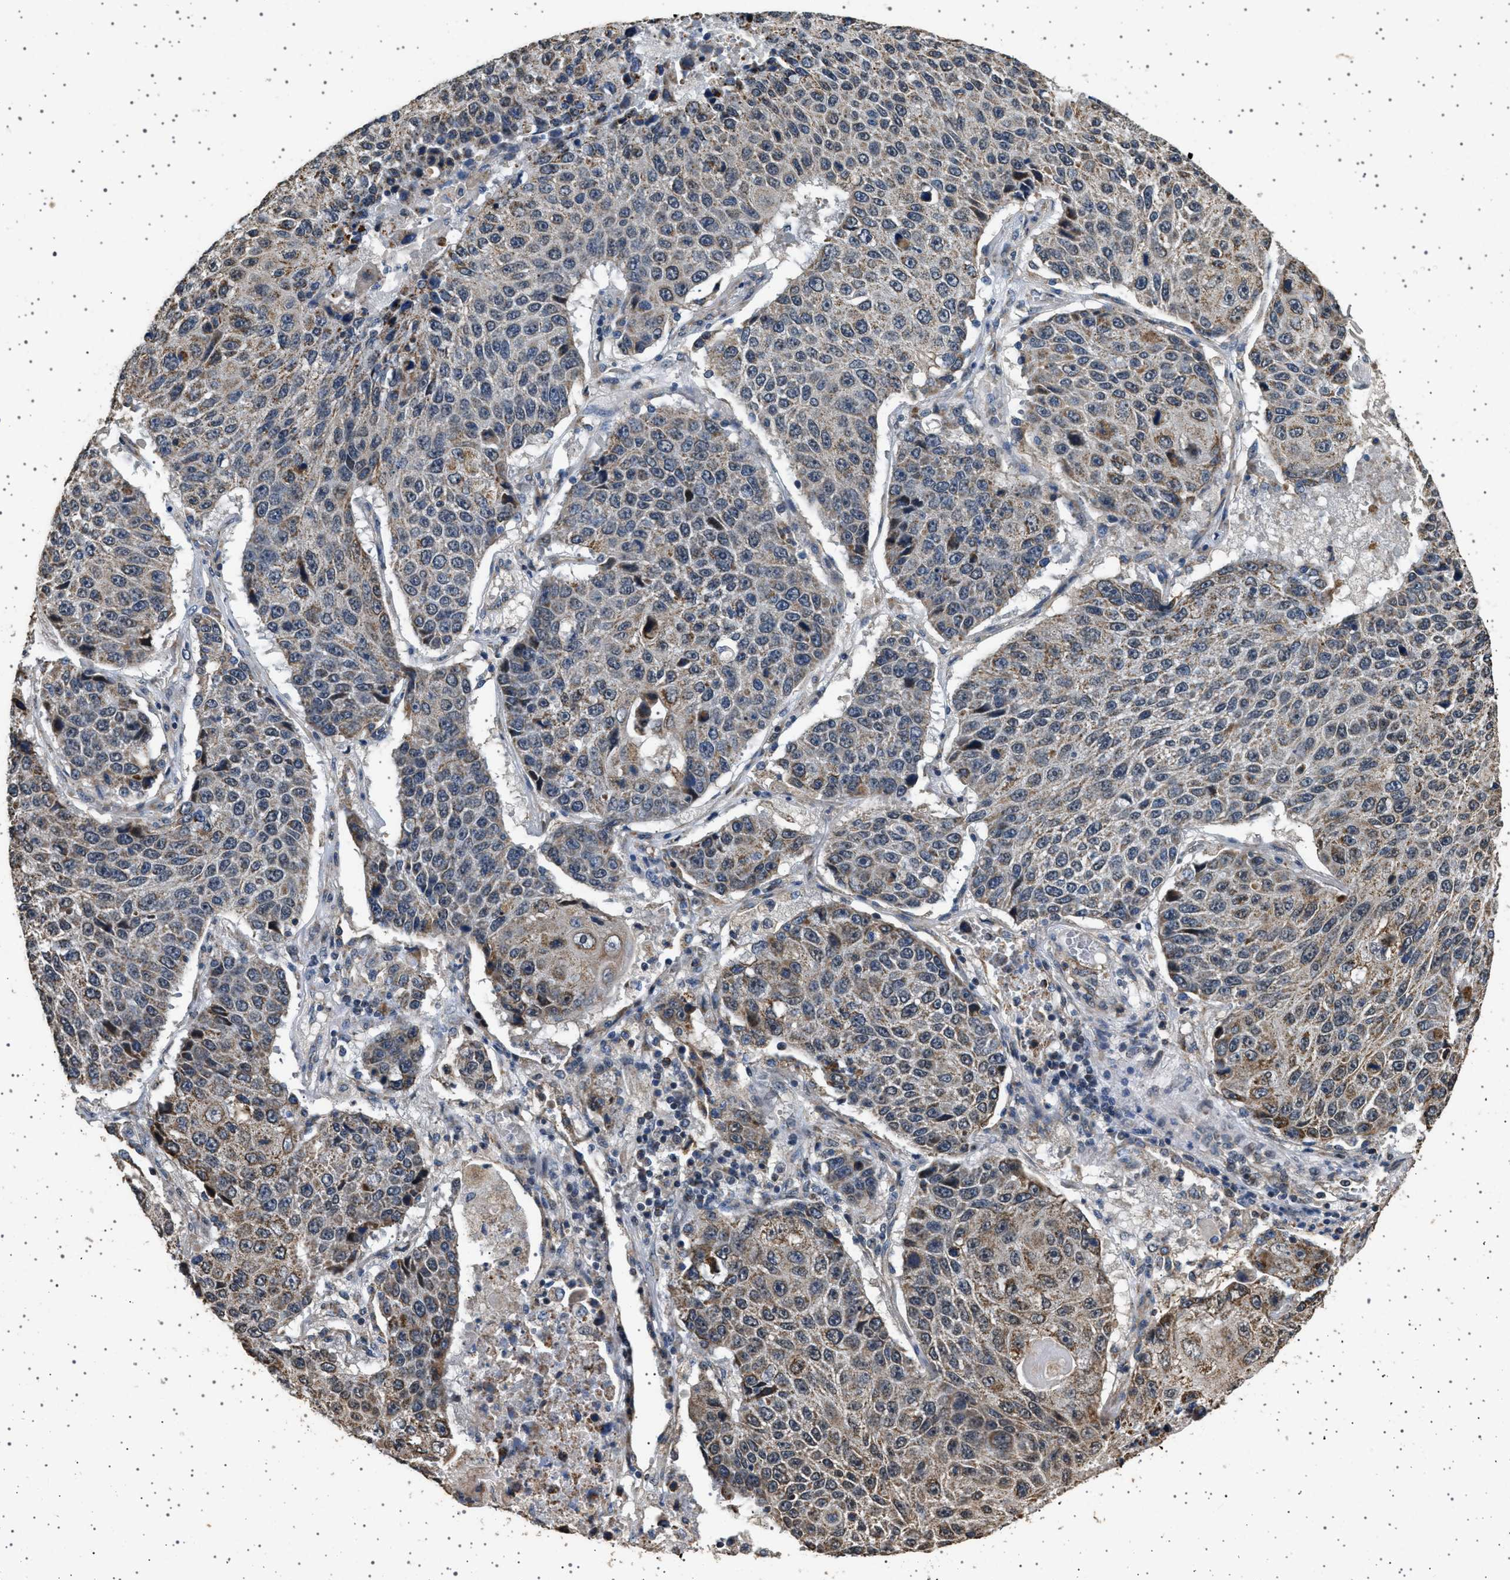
{"staining": {"intensity": "moderate", "quantity": "<25%", "location": "cytoplasmic/membranous"}, "tissue": "lung cancer", "cell_type": "Tumor cells", "image_type": "cancer", "snomed": [{"axis": "morphology", "description": "Squamous cell carcinoma, NOS"}, {"axis": "topography", "description": "Lung"}], "caption": "This is a micrograph of IHC staining of lung cancer (squamous cell carcinoma), which shows moderate staining in the cytoplasmic/membranous of tumor cells.", "gene": "KCNA4", "patient": {"sex": "male", "age": 61}}